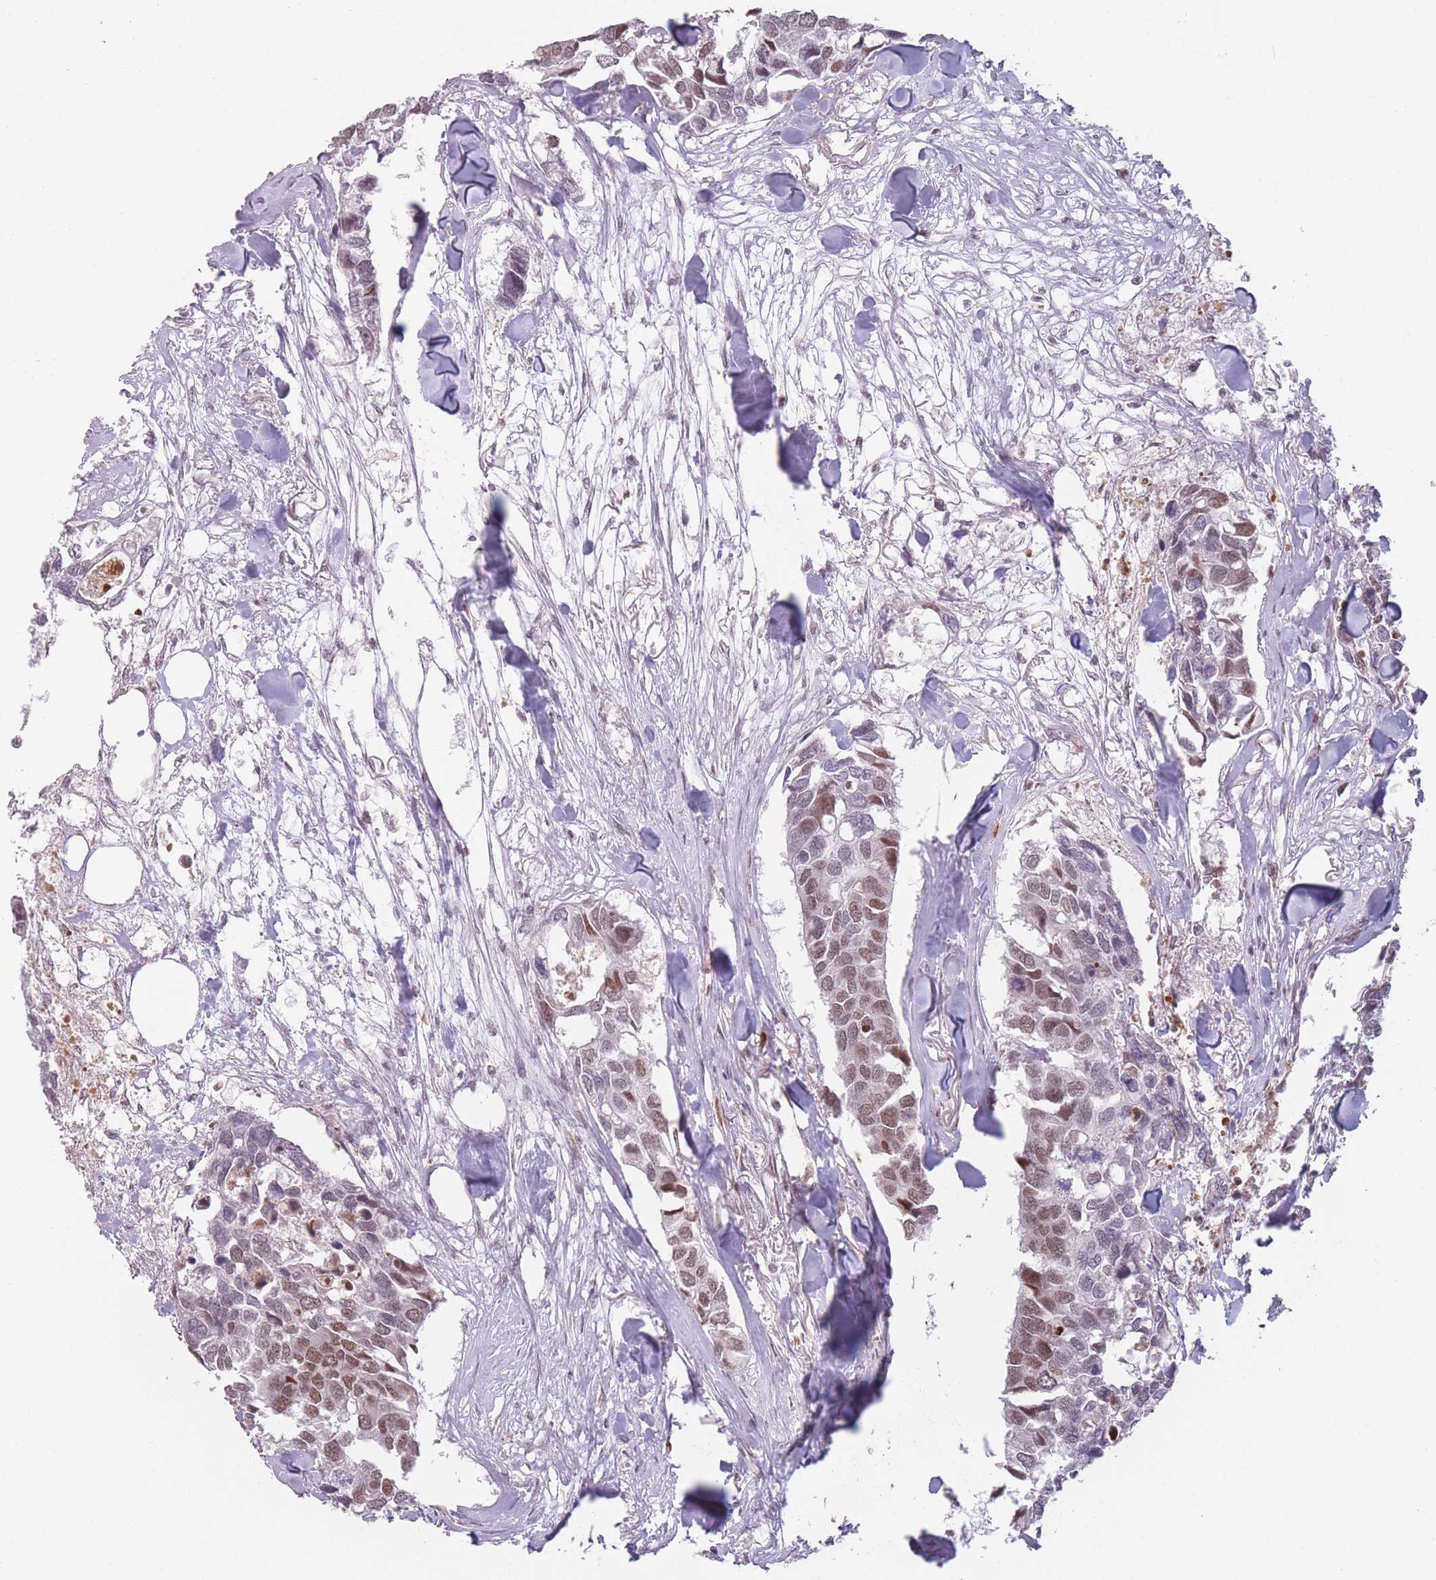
{"staining": {"intensity": "moderate", "quantity": "25%-75%", "location": "nuclear"}, "tissue": "breast cancer", "cell_type": "Tumor cells", "image_type": "cancer", "snomed": [{"axis": "morphology", "description": "Duct carcinoma"}, {"axis": "topography", "description": "Breast"}], "caption": "Intraductal carcinoma (breast) stained for a protein exhibits moderate nuclear positivity in tumor cells.", "gene": "SUPT6H", "patient": {"sex": "female", "age": 83}}